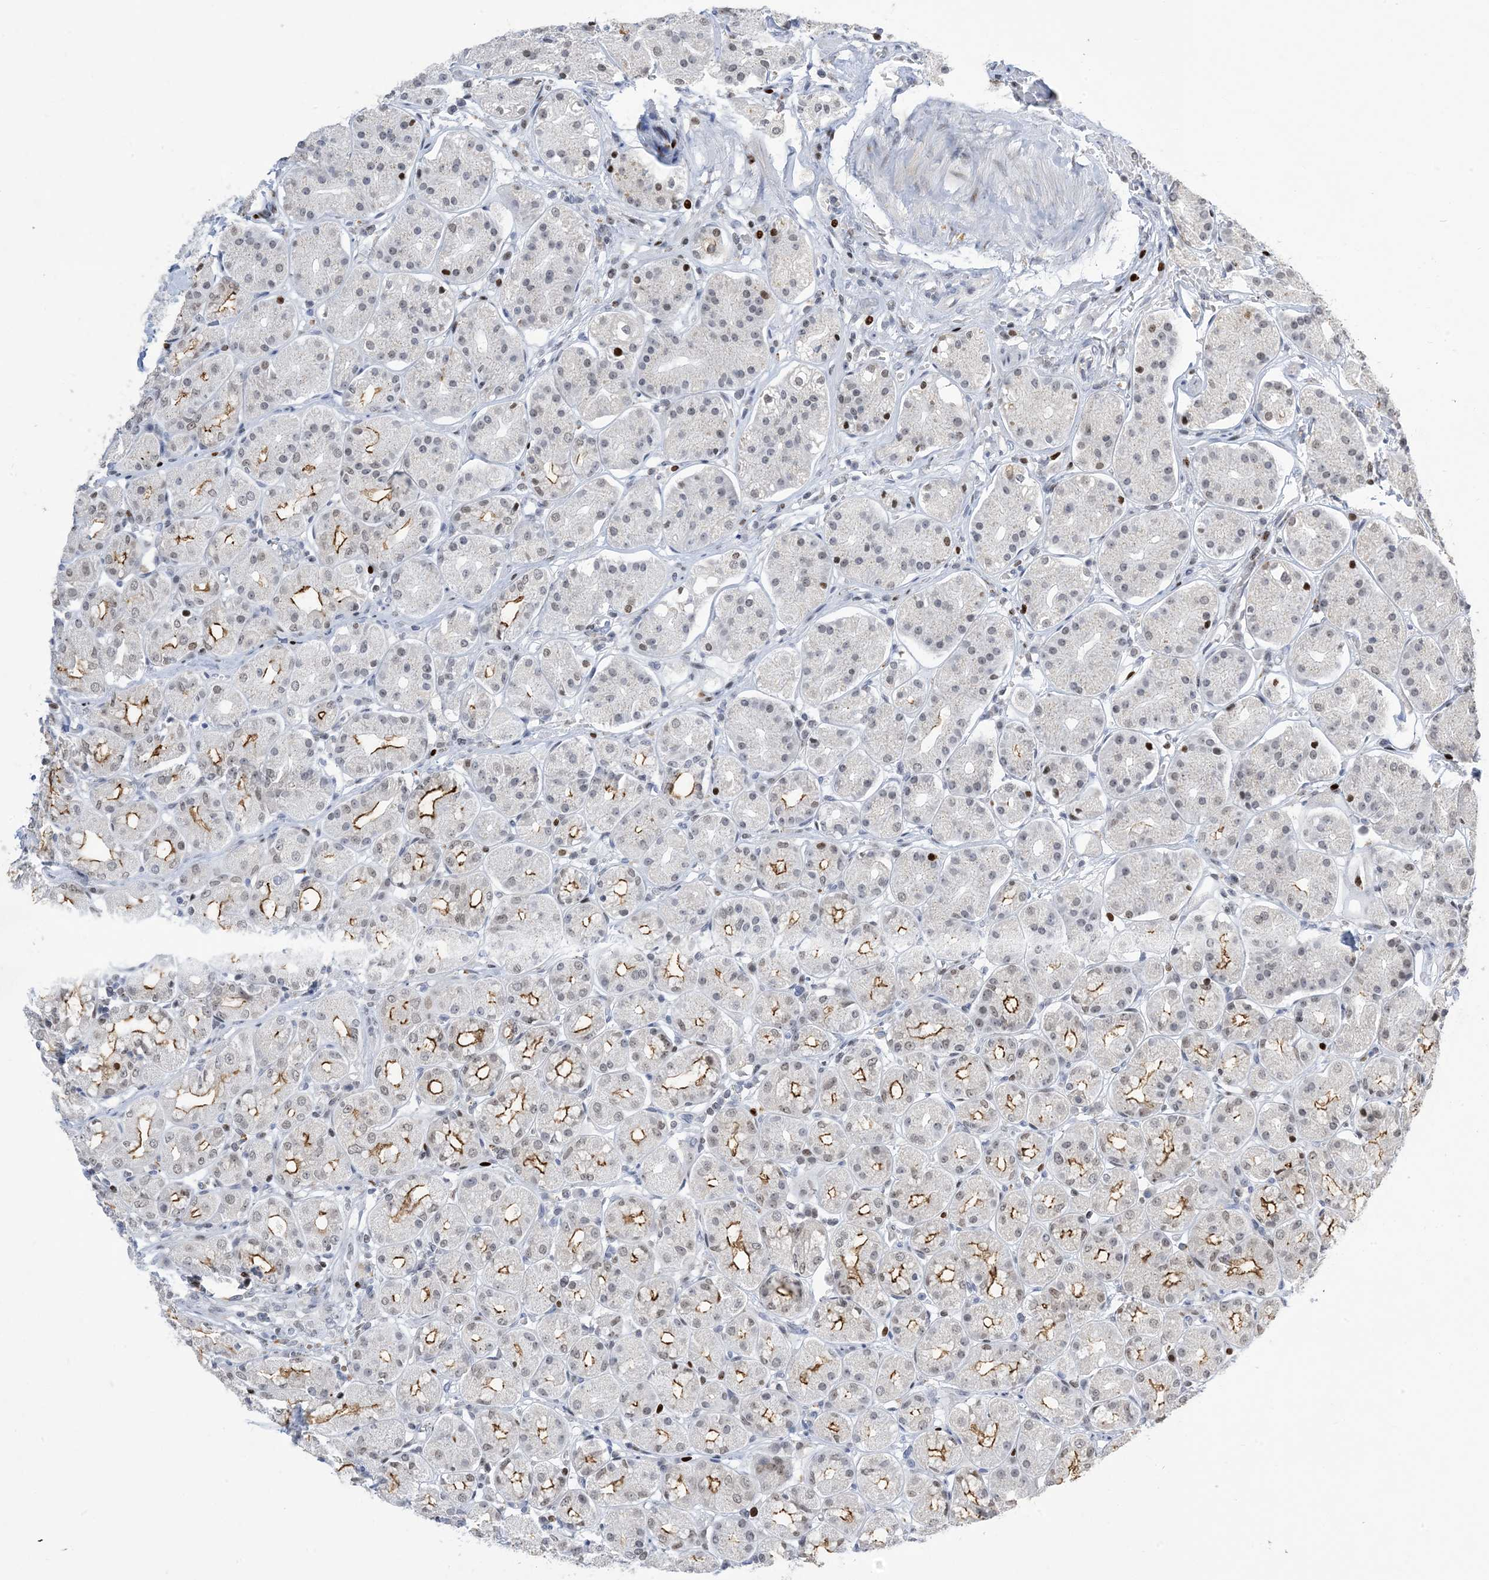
{"staining": {"intensity": "moderate", "quantity": "<25%", "location": "cytoplasmic/membranous,nuclear"}, "tissue": "stomach", "cell_type": "Glandular cells", "image_type": "normal", "snomed": [{"axis": "morphology", "description": "Normal tissue, NOS"}, {"axis": "topography", "description": "Stomach"}, {"axis": "topography", "description": "Stomach, lower"}], "caption": "Immunohistochemistry micrograph of normal stomach: stomach stained using immunohistochemistry reveals low levels of moderate protein expression localized specifically in the cytoplasmic/membranous,nuclear of glandular cells, appearing as a cytoplasmic/membranous,nuclear brown color.", "gene": "SLC25A53", "patient": {"sex": "female", "age": 56}}